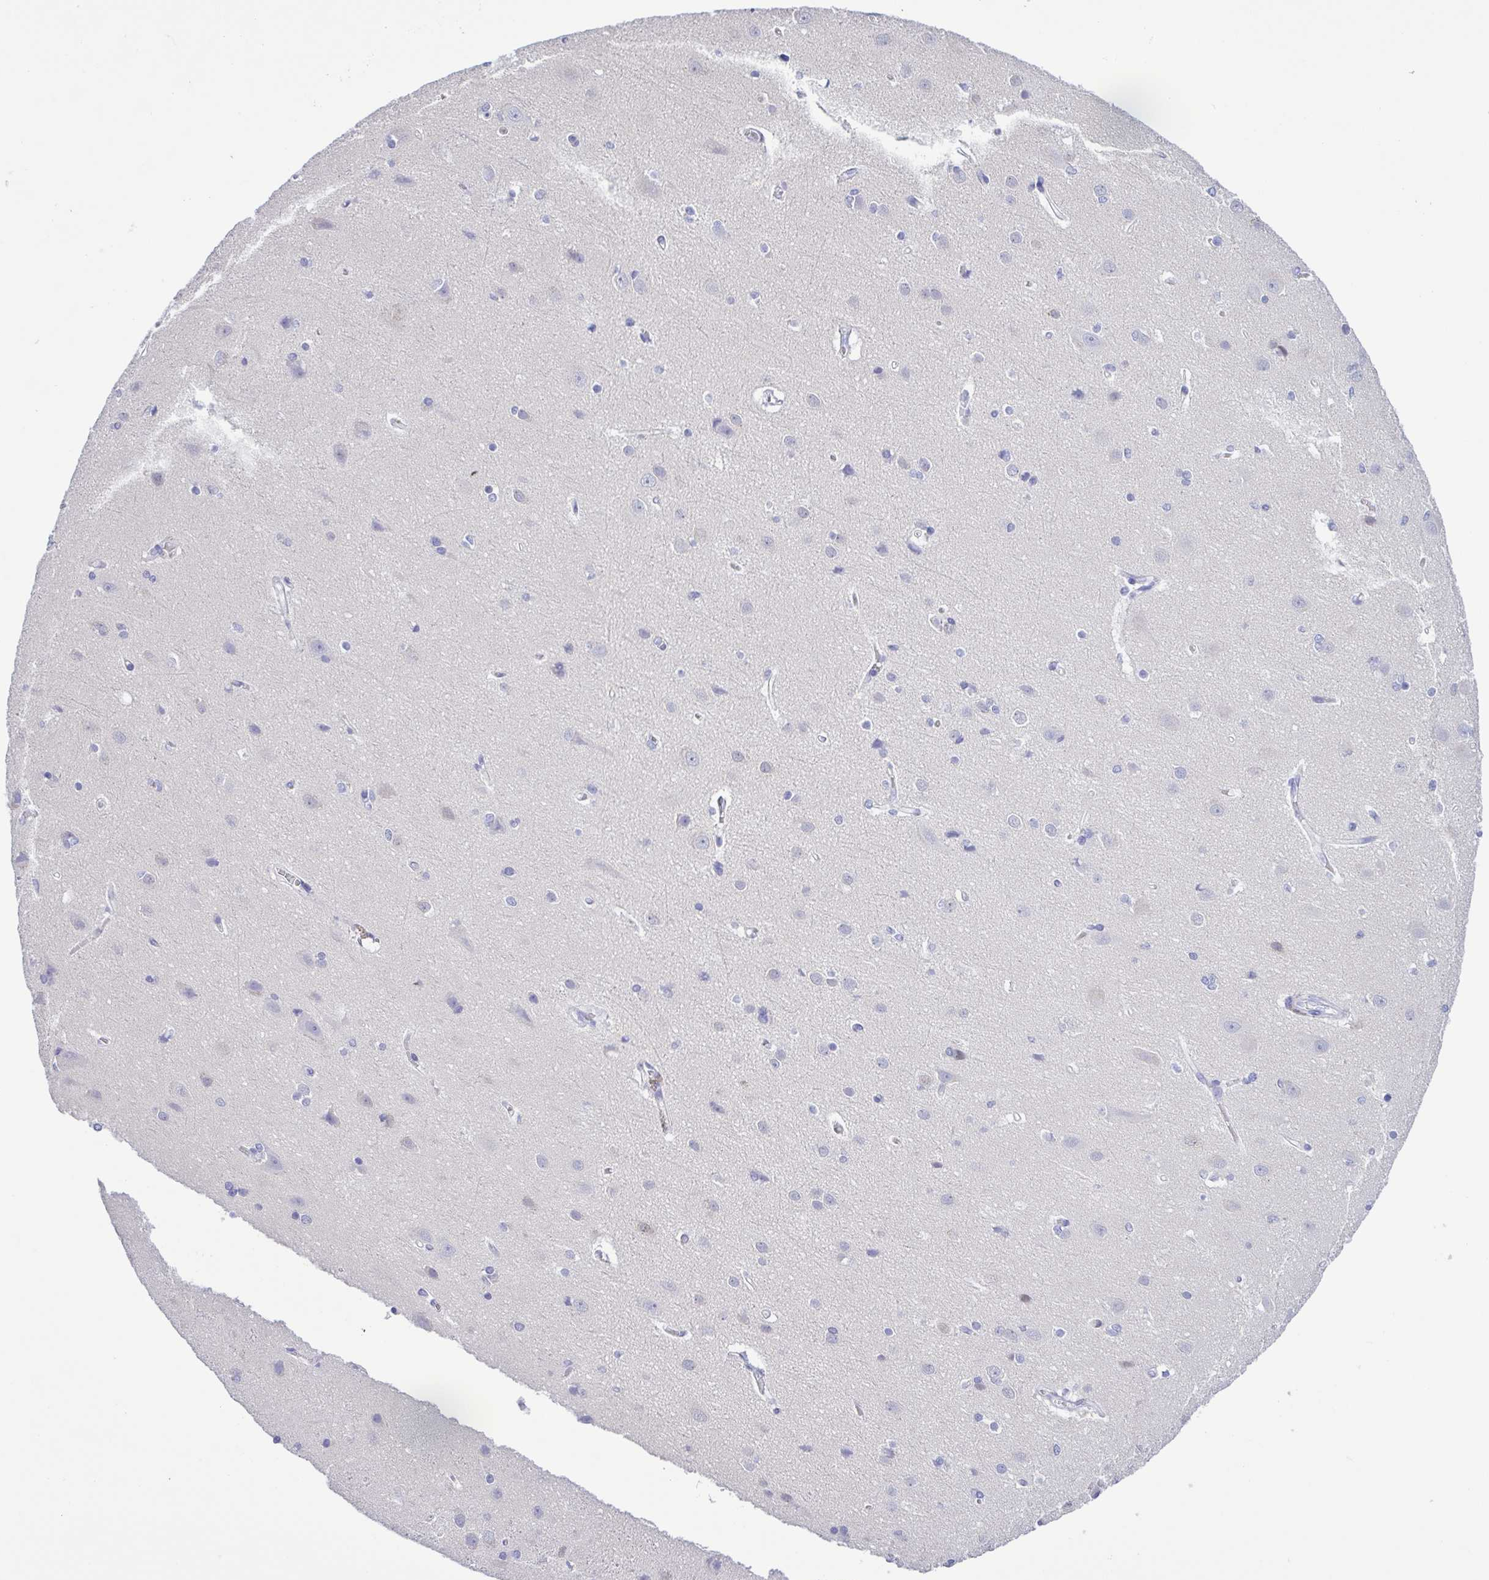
{"staining": {"intensity": "negative", "quantity": "none", "location": "none"}, "tissue": "cerebral cortex", "cell_type": "Endothelial cells", "image_type": "normal", "snomed": [{"axis": "morphology", "description": "Normal tissue, NOS"}, {"axis": "topography", "description": "Cerebral cortex"}], "caption": "Endothelial cells show no significant expression in benign cerebral cortex. (Brightfield microscopy of DAB IHC at high magnification).", "gene": "LDHC", "patient": {"sex": "male", "age": 37}}